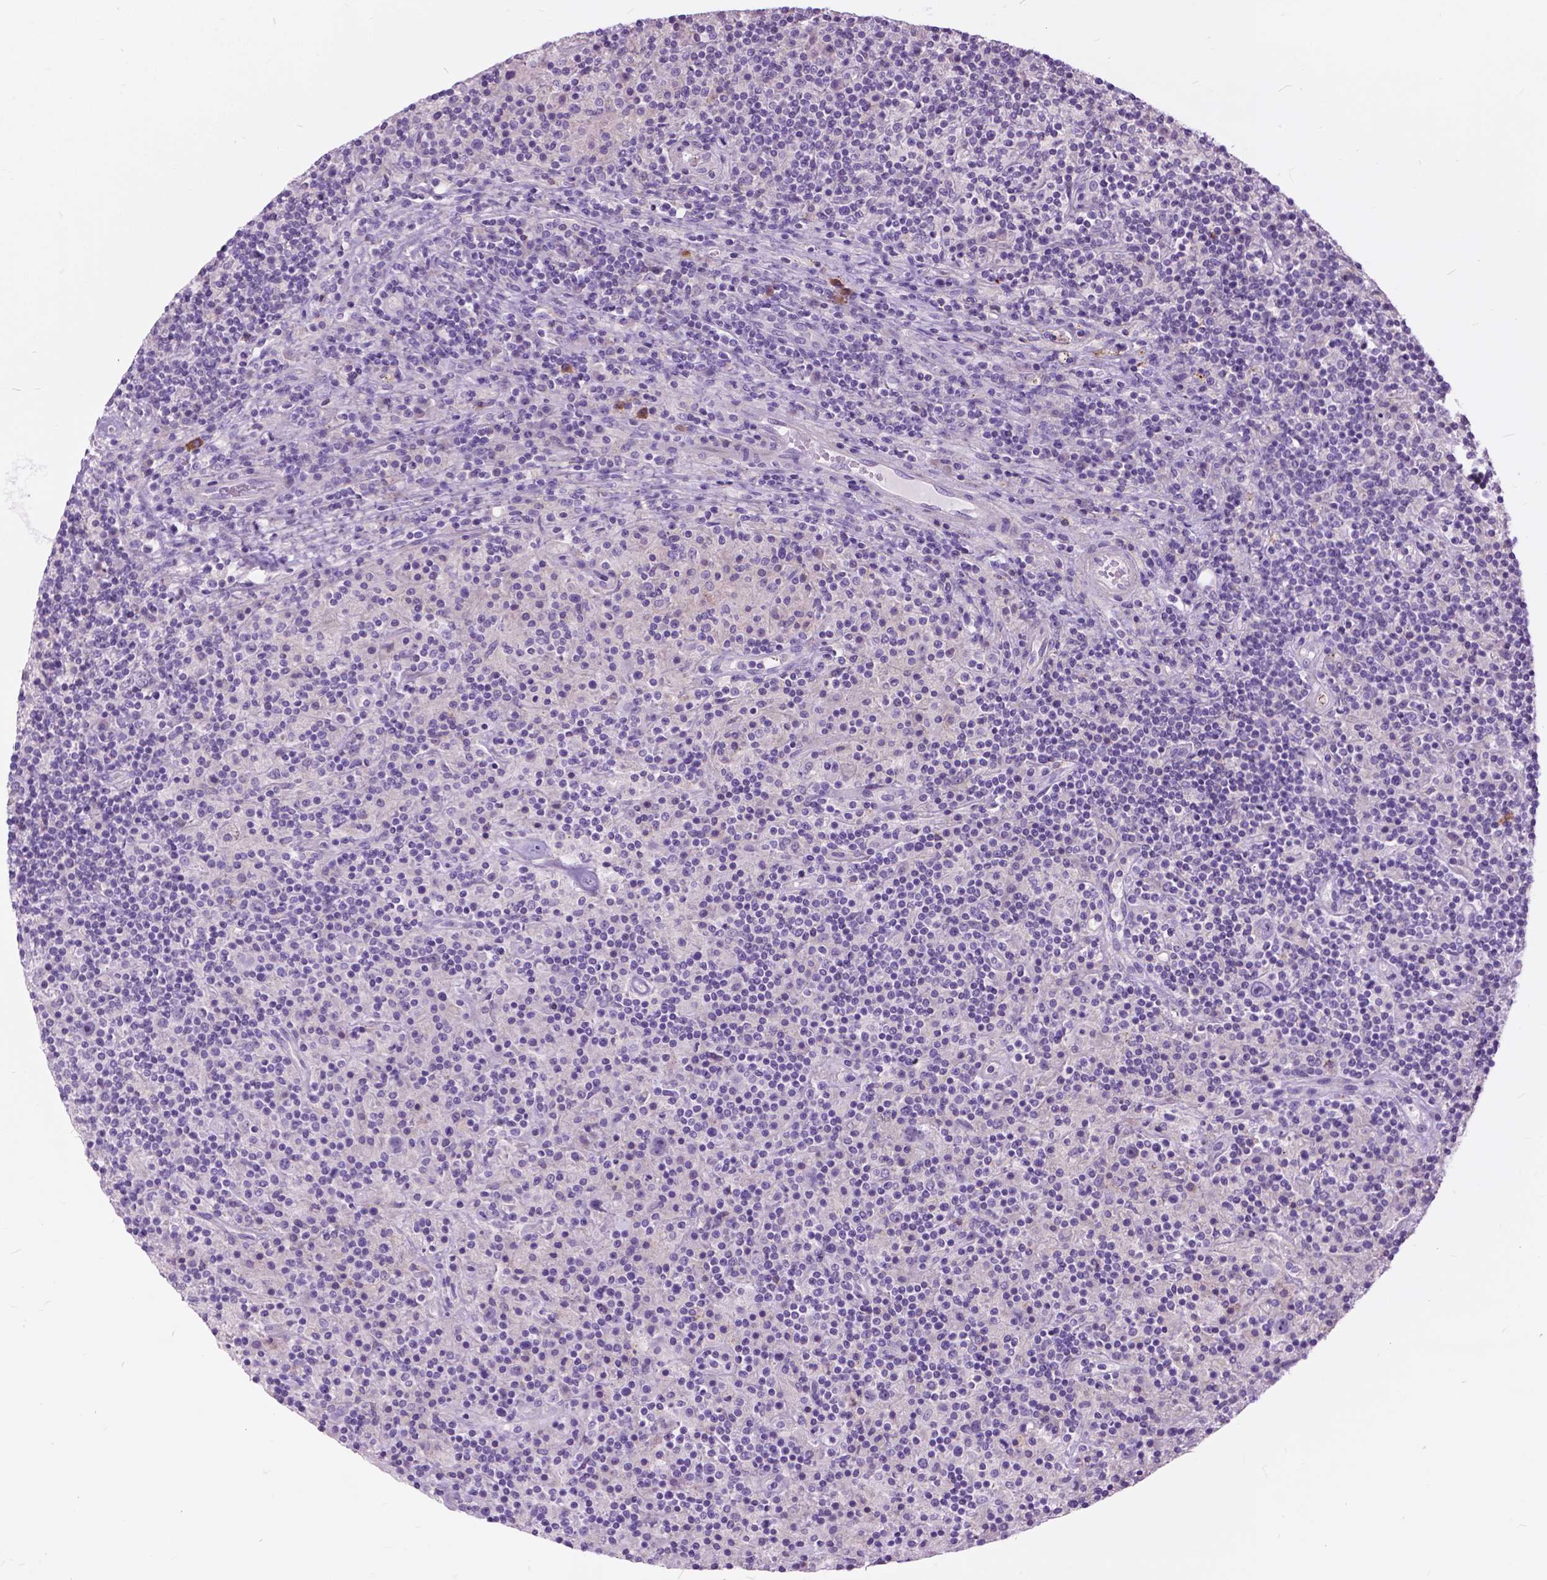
{"staining": {"intensity": "negative", "quantity": "none", "location": "none"}, "tissue": "lymphoma", "cell_type": "Tumor cells", "image_type": "cancer", "snomed": [{"axis": "morphology", "description": "Hodgkin's disease, NOS"}, {"axis": "topography", "description": "Lymph node"}], "caption": "Immunohistochemical staining of Hodgkin's disease exhibits no significant staining in tumor cells.", "gene": "PRR35", "patient": {"sex": "male", "age": 70}}